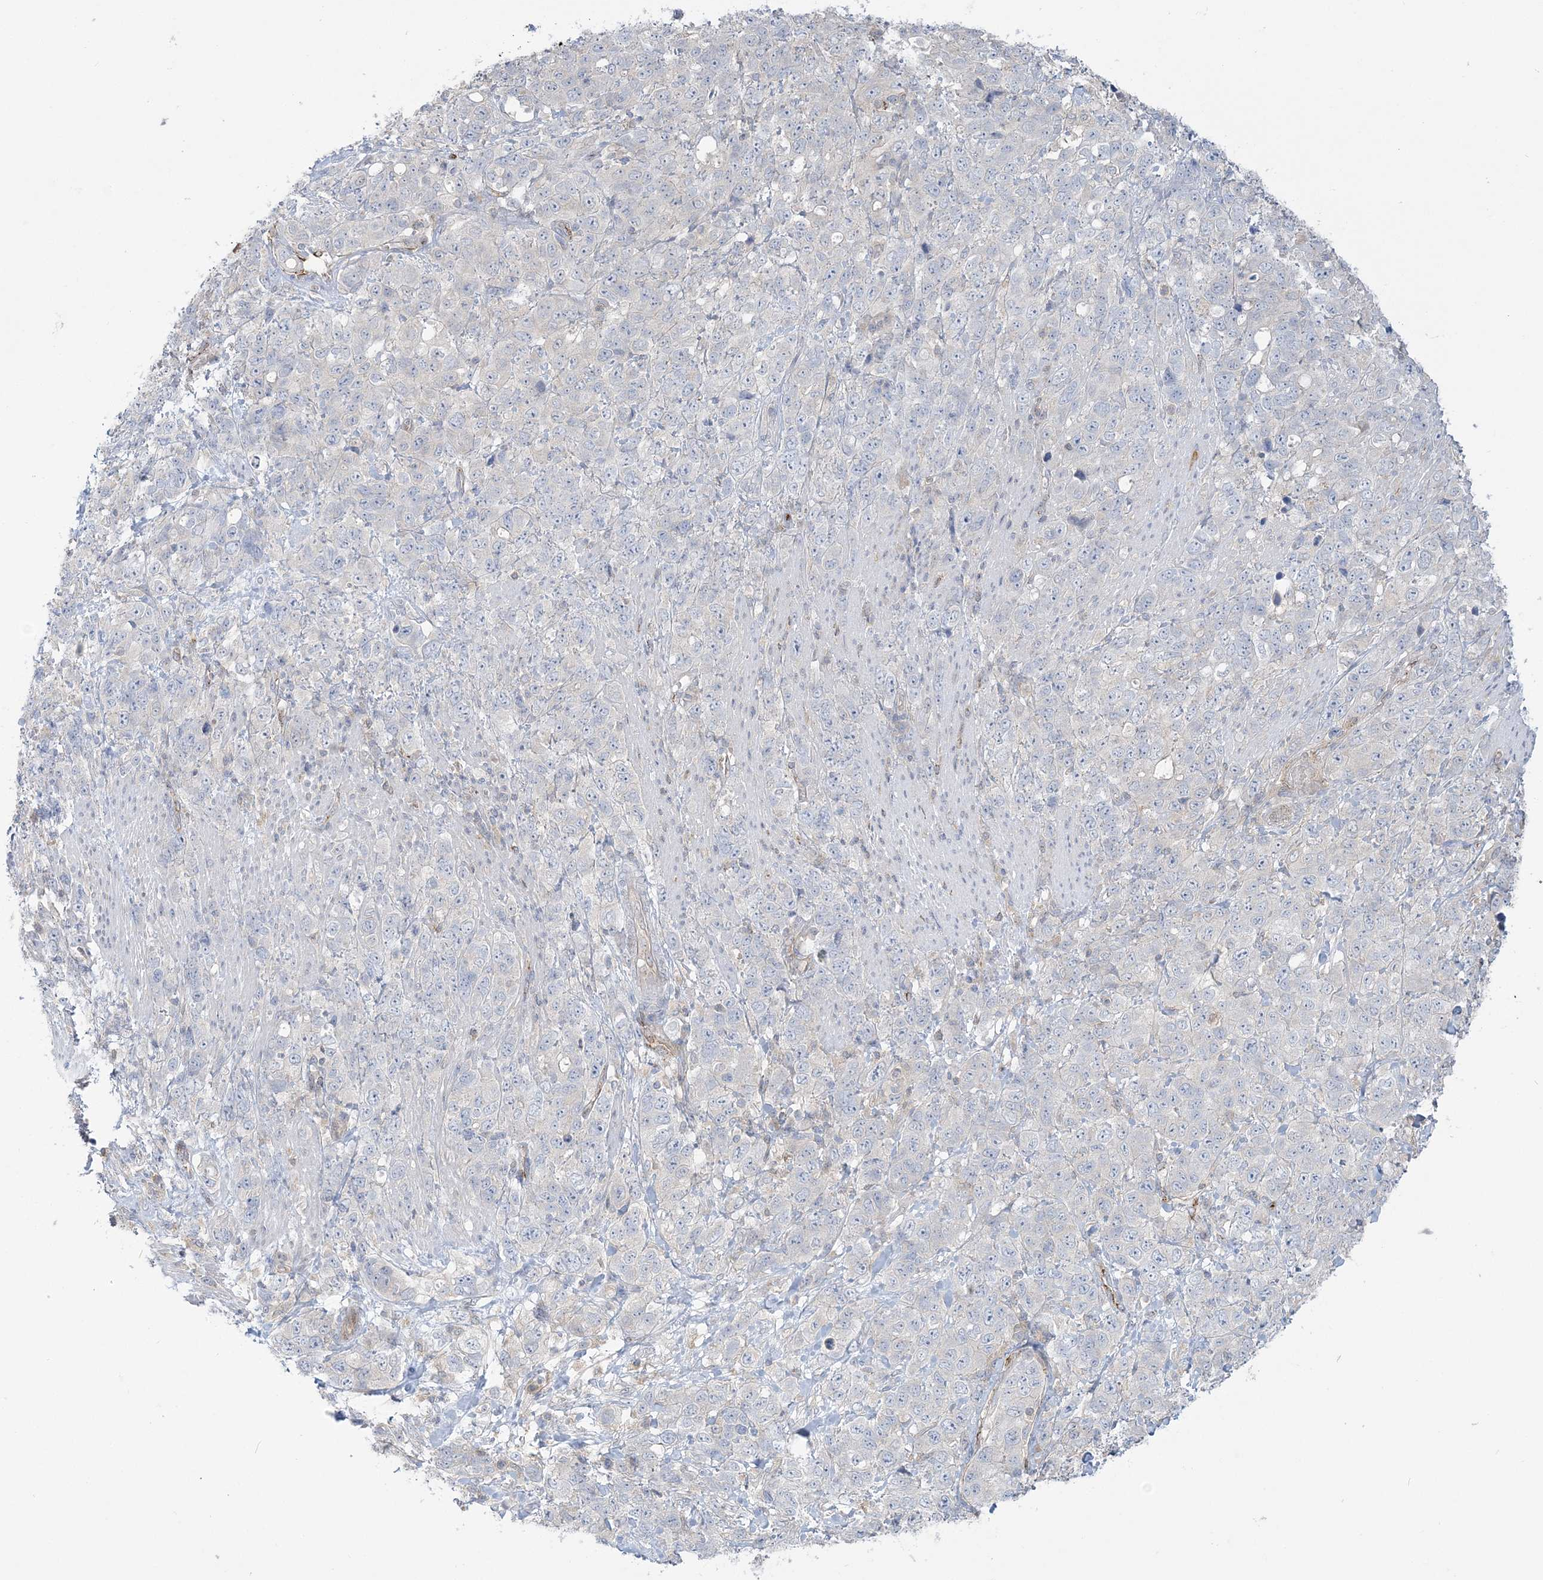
{"staining": {"intensity": "negative", "quantity": "none", "location": "none"}, "tissue": "stomach cancer", "cell_type": "Tumor cells", "image_type": "cancer", "snomed": [{"axis": "morphology", "description": "Adenocarcinoma, NOS"}, {"axis": "topography", "description": "Stomach"}], "caption": "Stomach cancer was stained to show a protein in brown. There is no significant staining in tumor cells. (Immunohistochemistry (ihc), brightfield microscopy, high magnification).", "gene": "INPP1", "patient": {"sex": "male", "age": 48}}